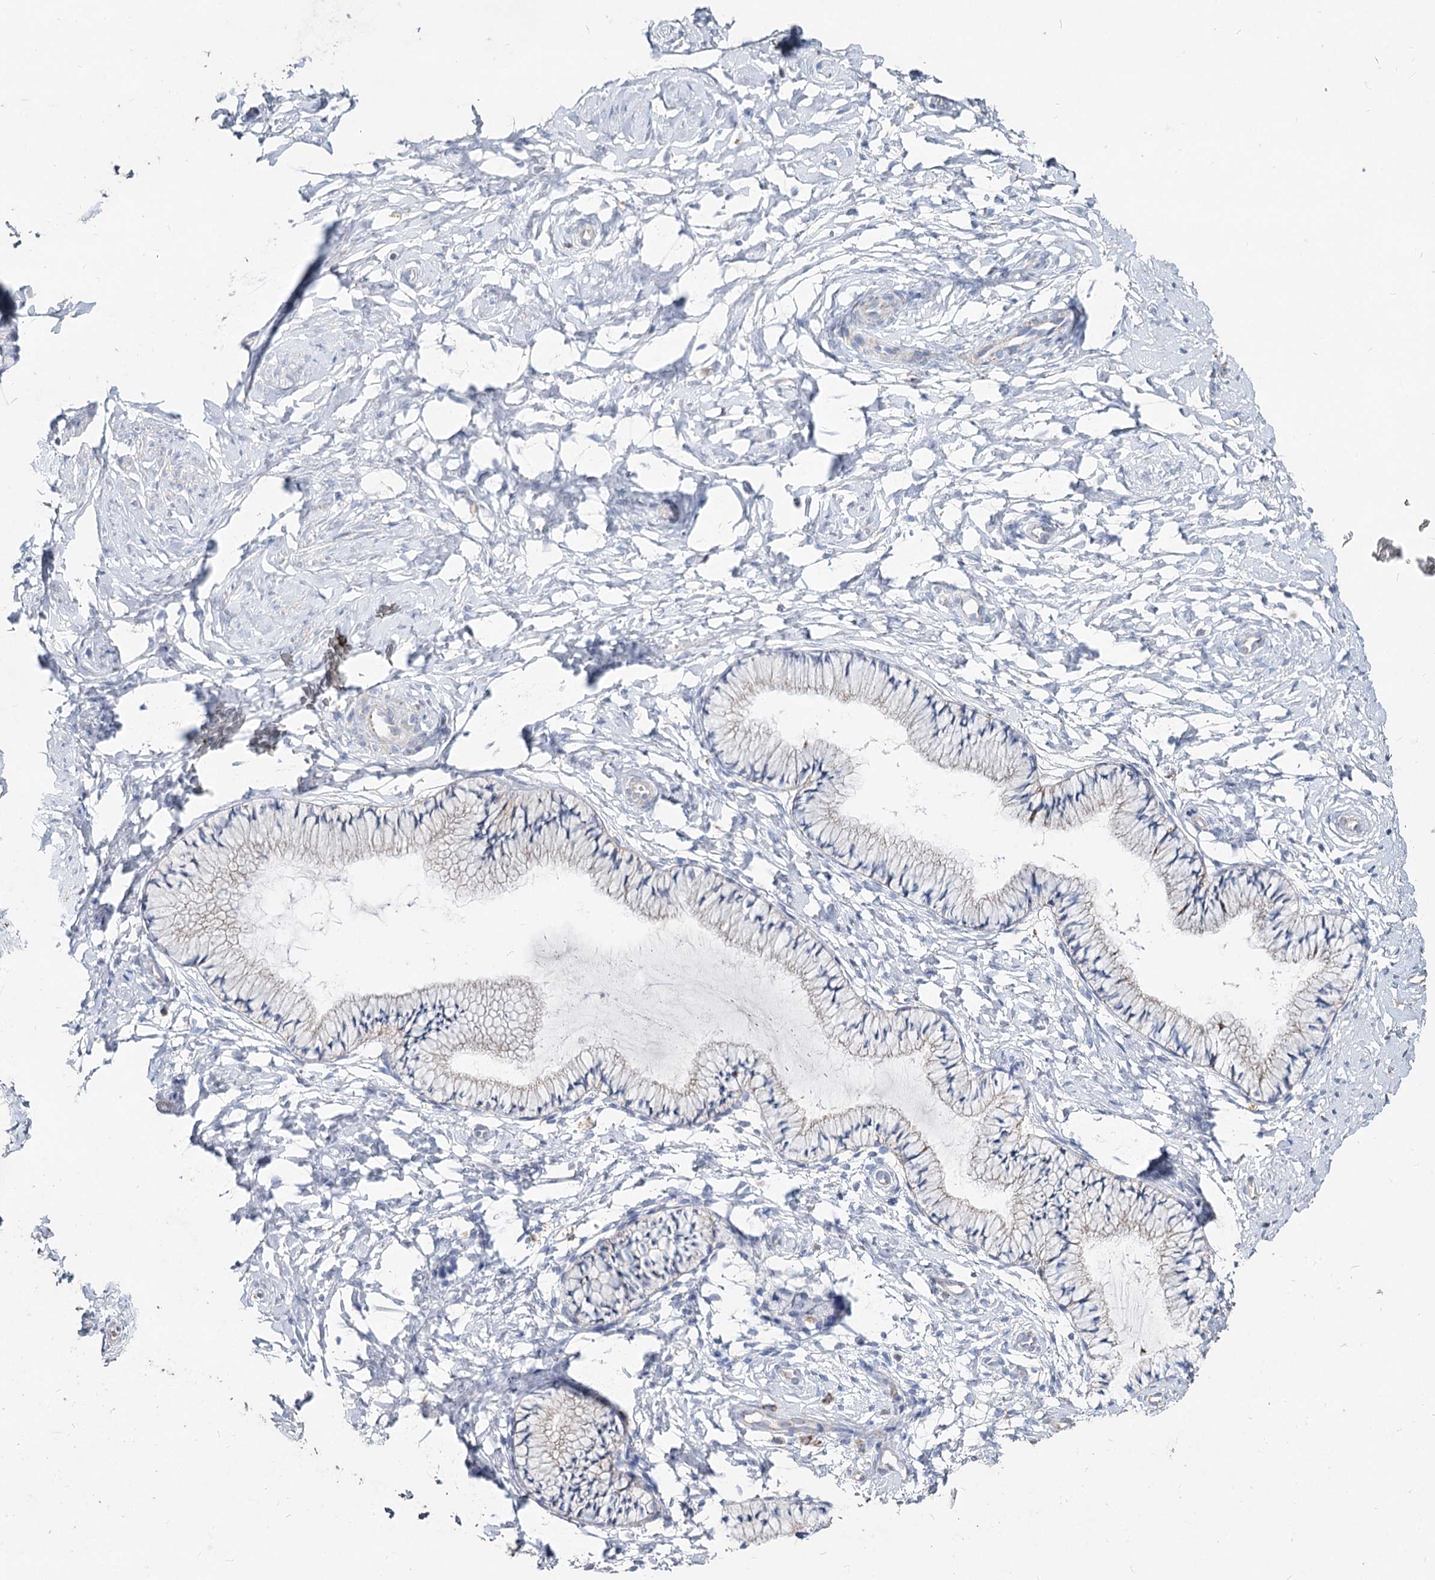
{"staining": {"intensity": "moderate", "quantity": "25%-75%", "location": "cytoplasmic/membranous"}, "tissue": "cervix", "cell_type": "Glandular cells", "image_type": "normal", "snomed": [{"axis": "morphology", "description": "Normal tissue, NOS"}, {"axis": "topography", "description": "Cervix"}], "caption": "Brown immunohistochemical staining in benign cervix demonstrates moderate cytoplasmic/membranous staining in about 25%-75% of glandular cells.", "gene": "MCCC2", "patient": {"sex": "female", "age": 33}}